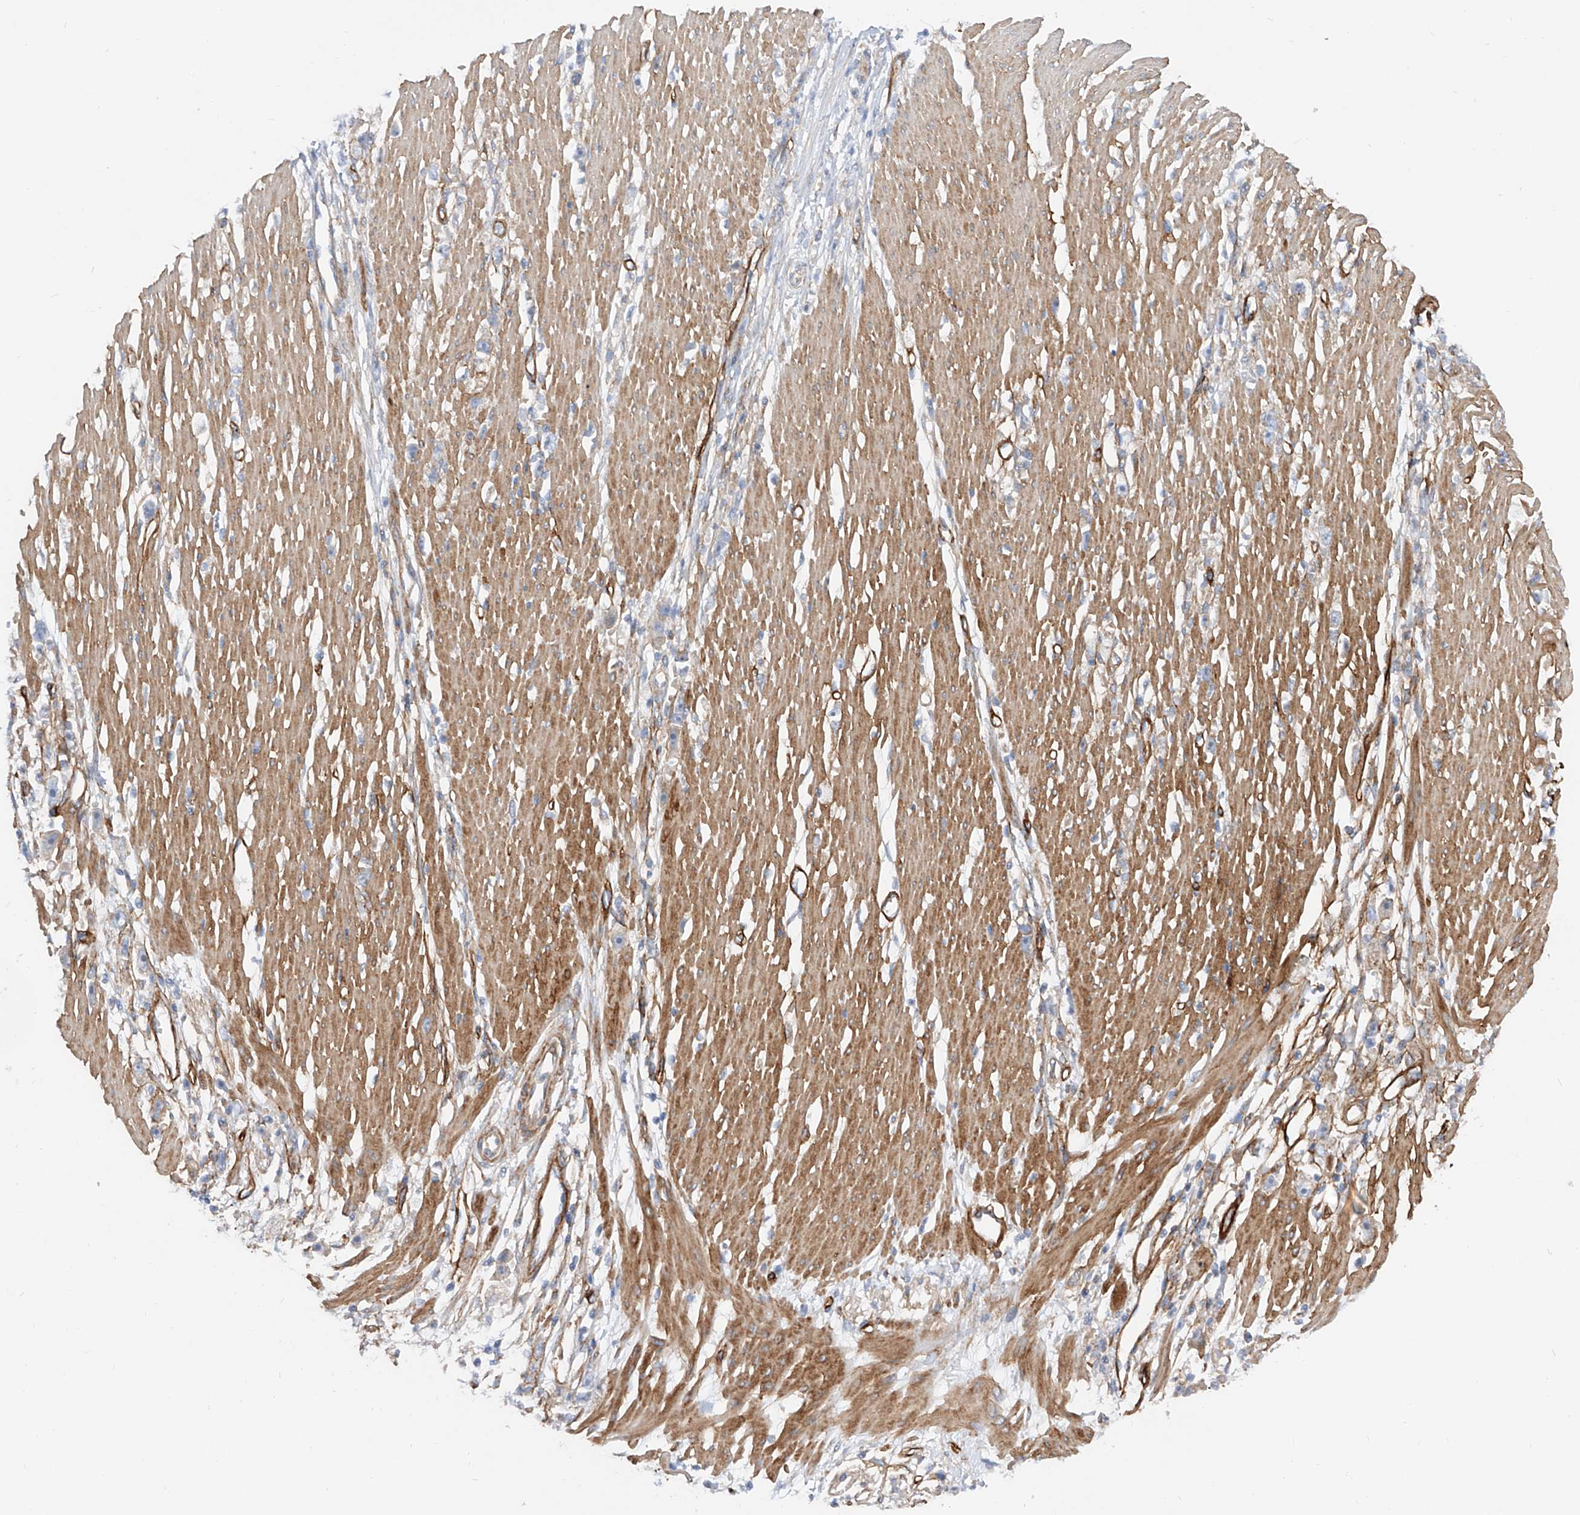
{"staining": {"intensity": "negative", "quantity": "none", "location": "none"}, "tissue": "stomach cancer", "cell_type": "Tumor cells", "image_type": "cancer", "snomed": [{"axis": "morphology", "description": "Adenocarcinoma, NOS"}, {"axis": "topography", "description": "Stomach"}], "caption": "Protein analysis of adenocarcinoma (stomach) displays no significant positivity in tumor cells.", "gene": "LCA5", "patient": {"sex": "female", "age": 59}}